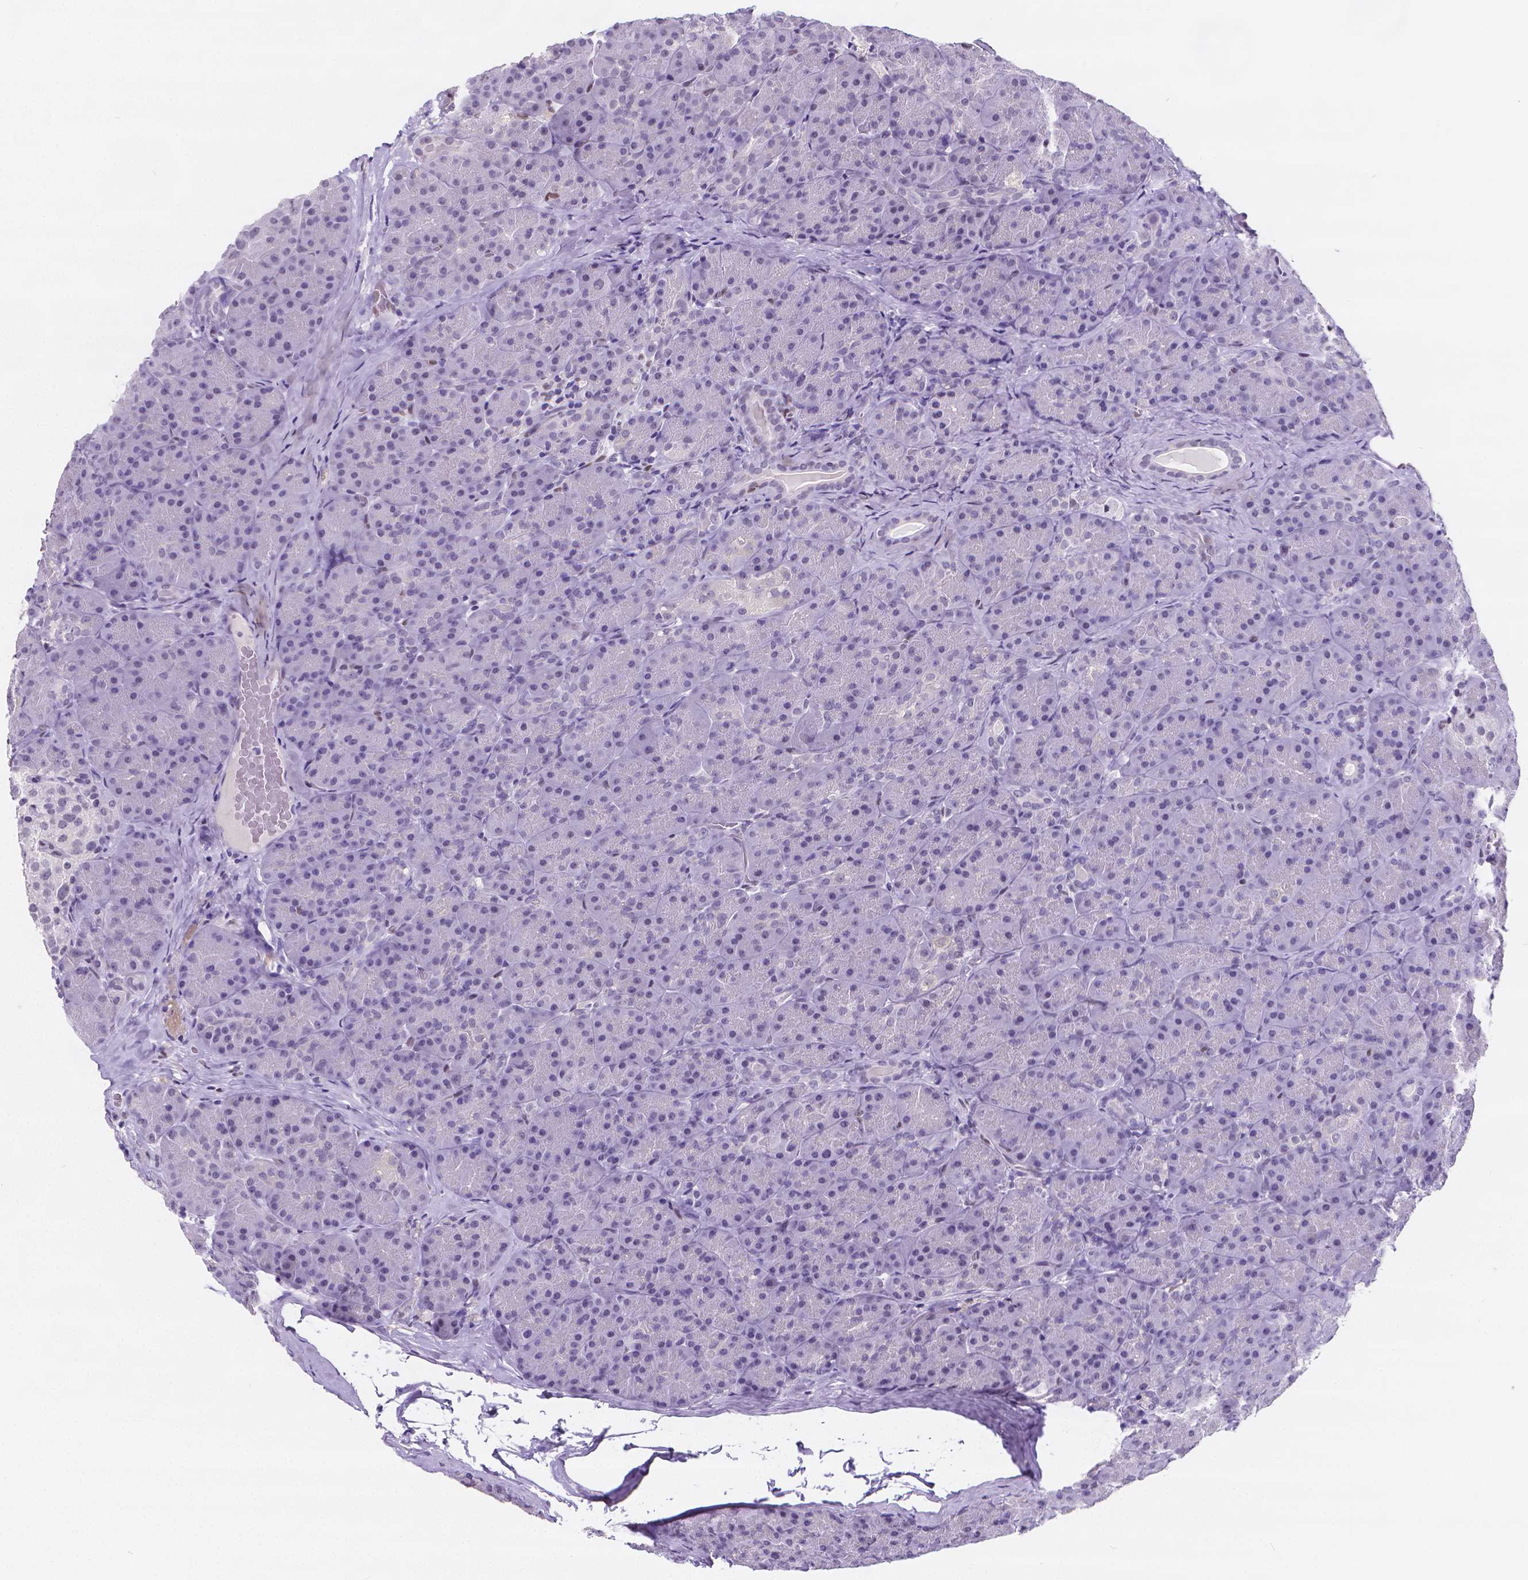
{"staining": {"intensity": "negative", "quantity": "none", "location": "none"}, "tissue": "pancreas", "cell_type": "Exocrine glandular cells", "image_type": "normal", "snomed": [{"axis": "morphology", "description": "Normal tissue, NOS"}, {"axis": "topography", "description": "Pancreas"}], "caption": "IHC of benign human pancreas shows no staining in exocrine glandular cells.", "gene": "MEF2C", "patient": {"sex": "male", "age": 57}}